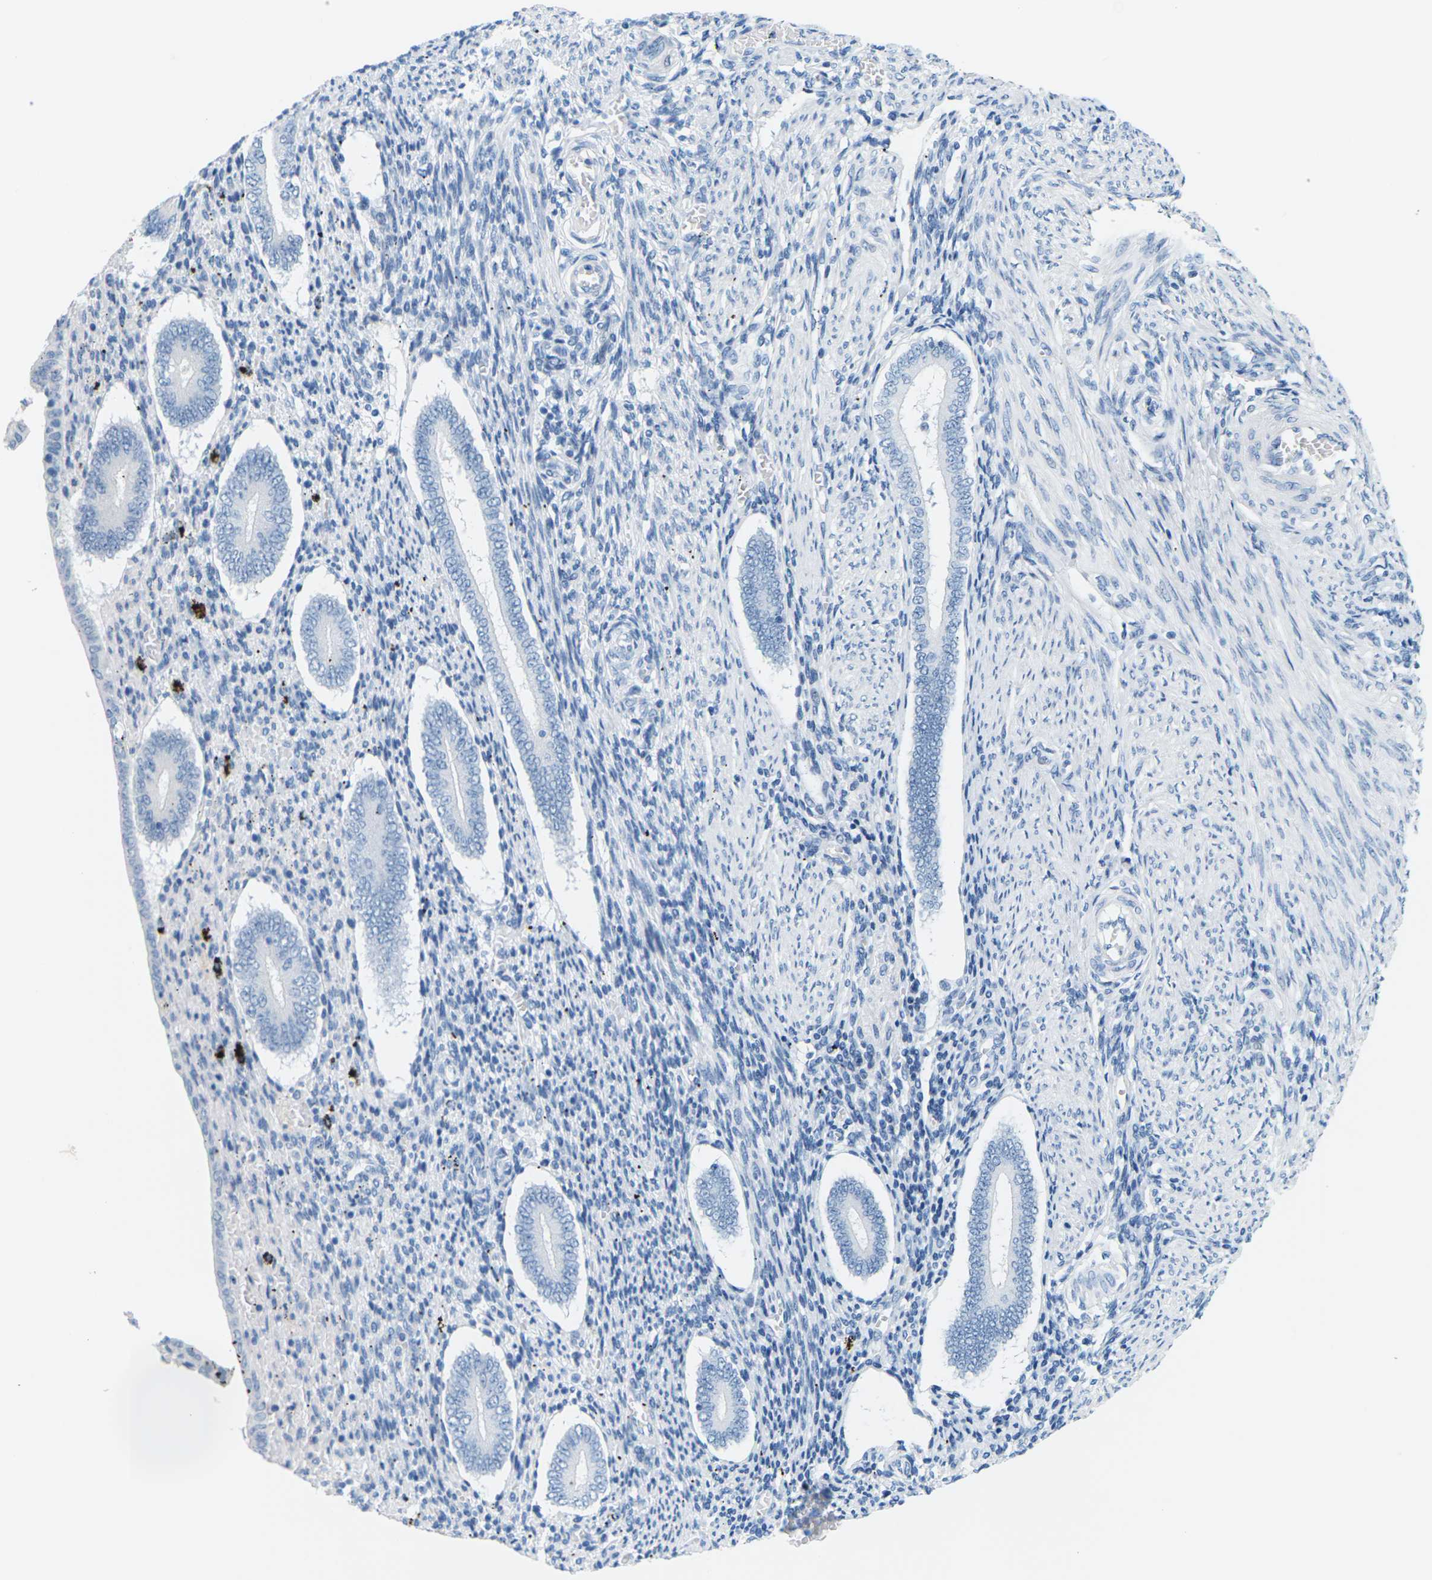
{"staining": {"intensity": "negative", "quantity": "none", "location": "none"}, "tissue": "endometrium", "cell_type": "Cells in endometrial stroma", "image_type": "normal", "snomed": [{"axis": "morphology", "description": "Normal tissue, NOS"}, {"axis": "topography", "description": "Endometrium"}], "caption": "Endometrium was stained to show a protein in brown. There is no significant staining in cells in endometrial stroma.", "gene": "SLC12A1", "patient": {"sex": "female", "age": 42}}